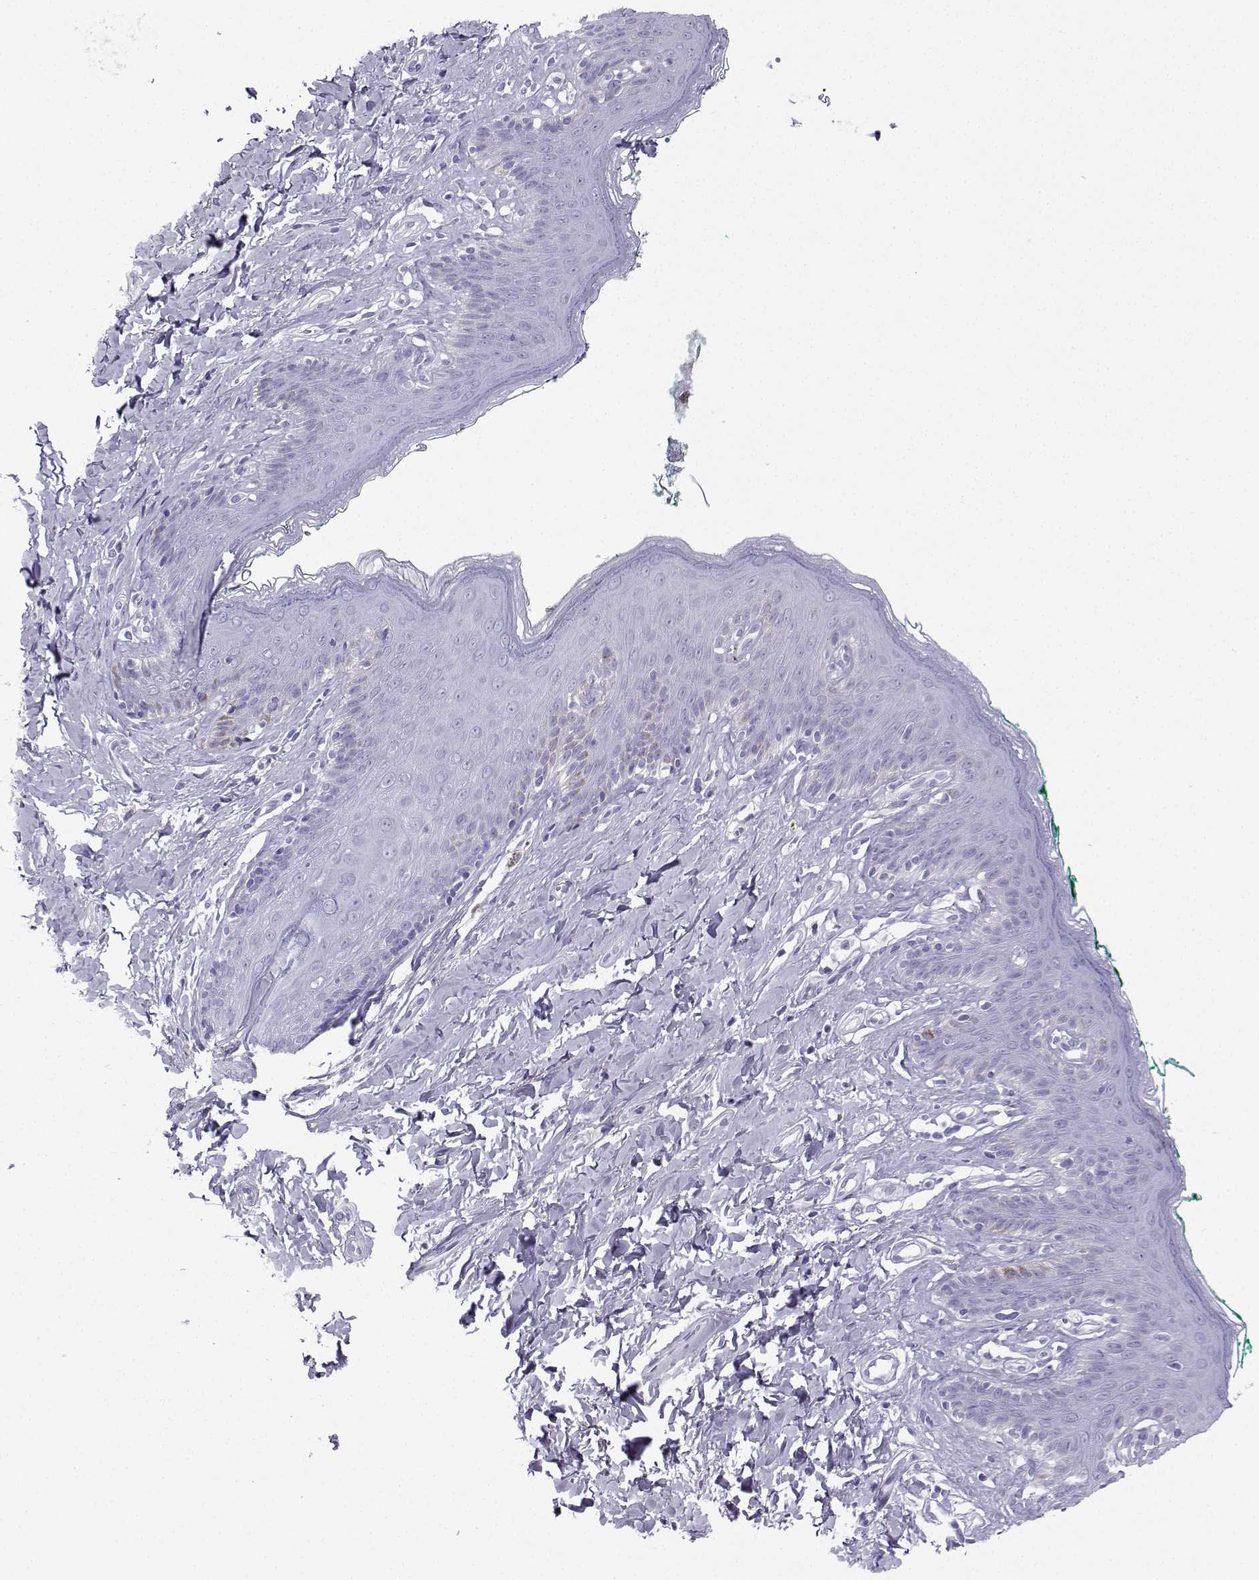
{"staining": {"intensity": "negative", "quantity": "none", "location": "none"}, "tissue": "skin", "cell_type": "Epidermal cells", "image_type": "normal", "snomed": [{"axis": "morphology", "description": "Normal tissue, NOS"}, {"axis": "topography", "description": "Vulva"}], "caption": "This is an immunohistochemistry (IHC) histopathology image of unremarkable skin. There is no expression in epidermal cells.", "gene": "NEFL", "patient": {"sex": "female", "age": 66}}